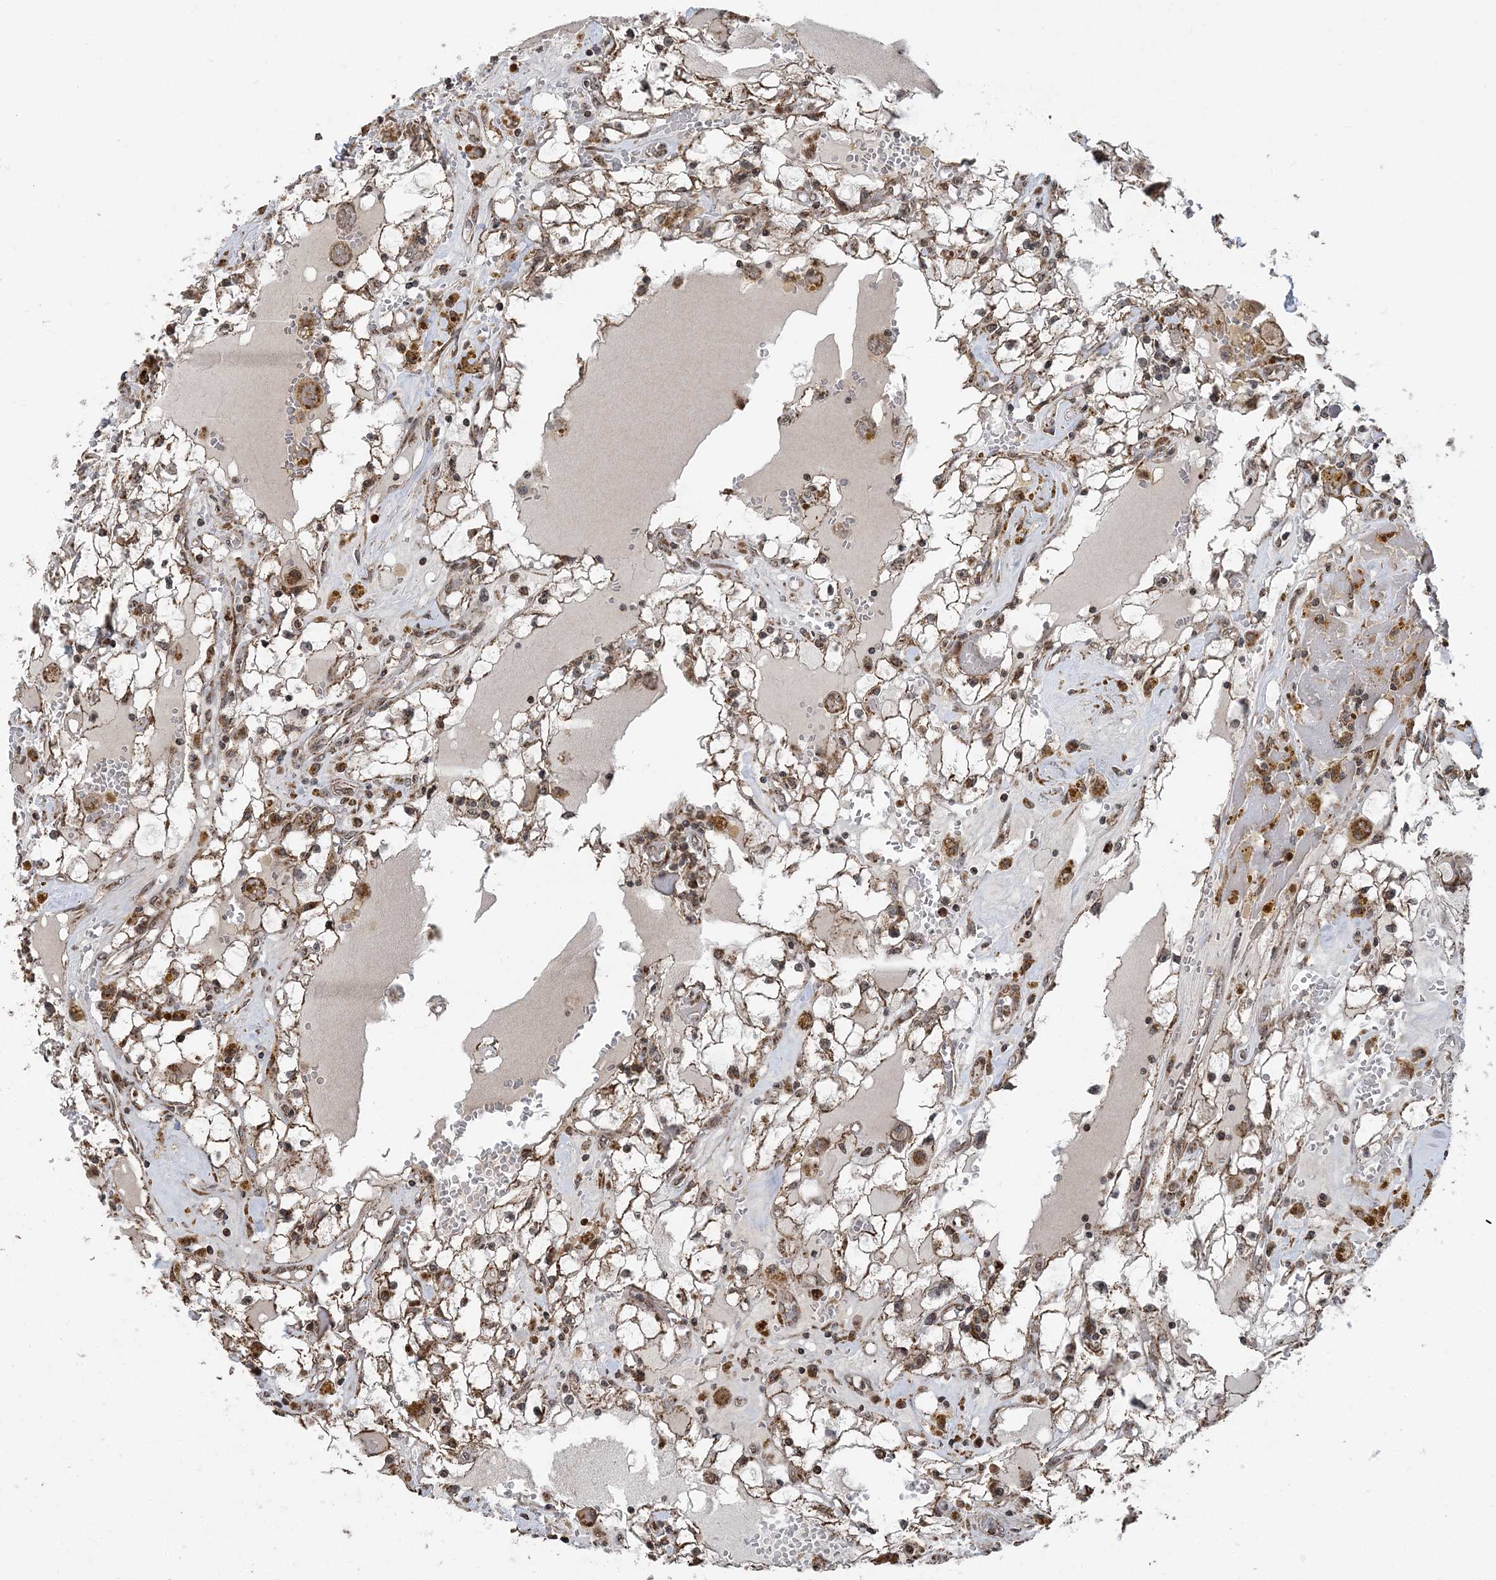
{"staining": {"intensity": "moderate", "quantity": ">75%", "location": "cytoplasmic/membranous"}, "tissue": "renal cancer", "cell_type": "Tumor cells", "image_type": "cancer", "snomed": [{"axis": "morphology", "description": "Adenocarcinoma, NOS"}, {"axis": "topography", "description": "Kidney"}], "caption": "The histopathology image demonstrates staining of adenocarcinoma (renal), revealing moderate cytoplasmic/membranous protein staining (brown color) within tumor cells. (DAB IHC with brightfield microscopy, high magnification).", "gene": "PCBP1", "patient": {"sex": "male", "age": 56}}